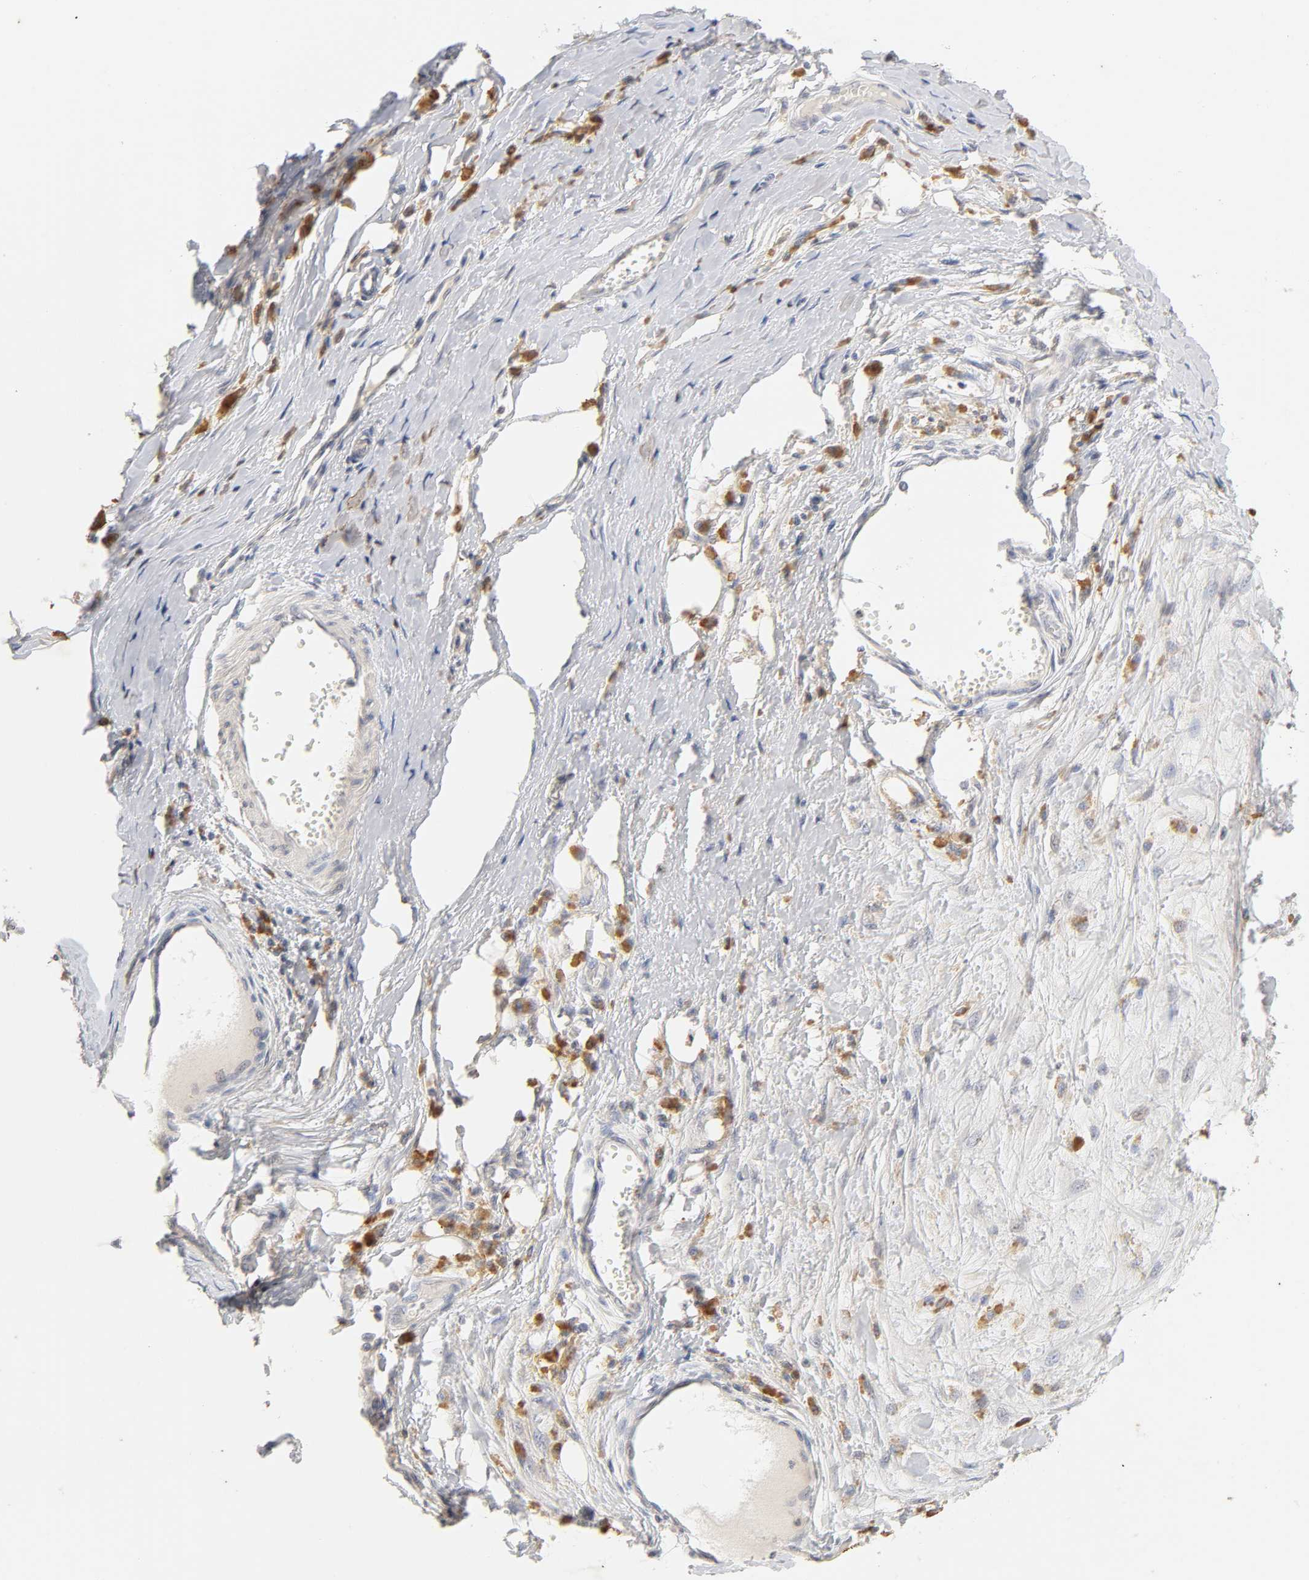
{"staining": {"intensity": "weak", "quantity": "25%-75%", "location": "cytoplasmic/membranous"}, "tissue": "melanoma", "cell_type": "Tumor cells", "image_type": "cancer", "snomed": [{"axis": "morphology", "description": "Malignant melanoma, Metastatic site"}, {"axis": "topography", "description": "Lymph node"}], "caption": "Protein expression analysis of human melanoma reveals weak cytoplasmic/membranous staining in about 25%-75% of tumor cells. Immunohistochemistry (ihc) stains the protein in brown and the nuclei are stained blue.", "gene": "CXADR", "patient": {"sex": "male", "age": 59}}